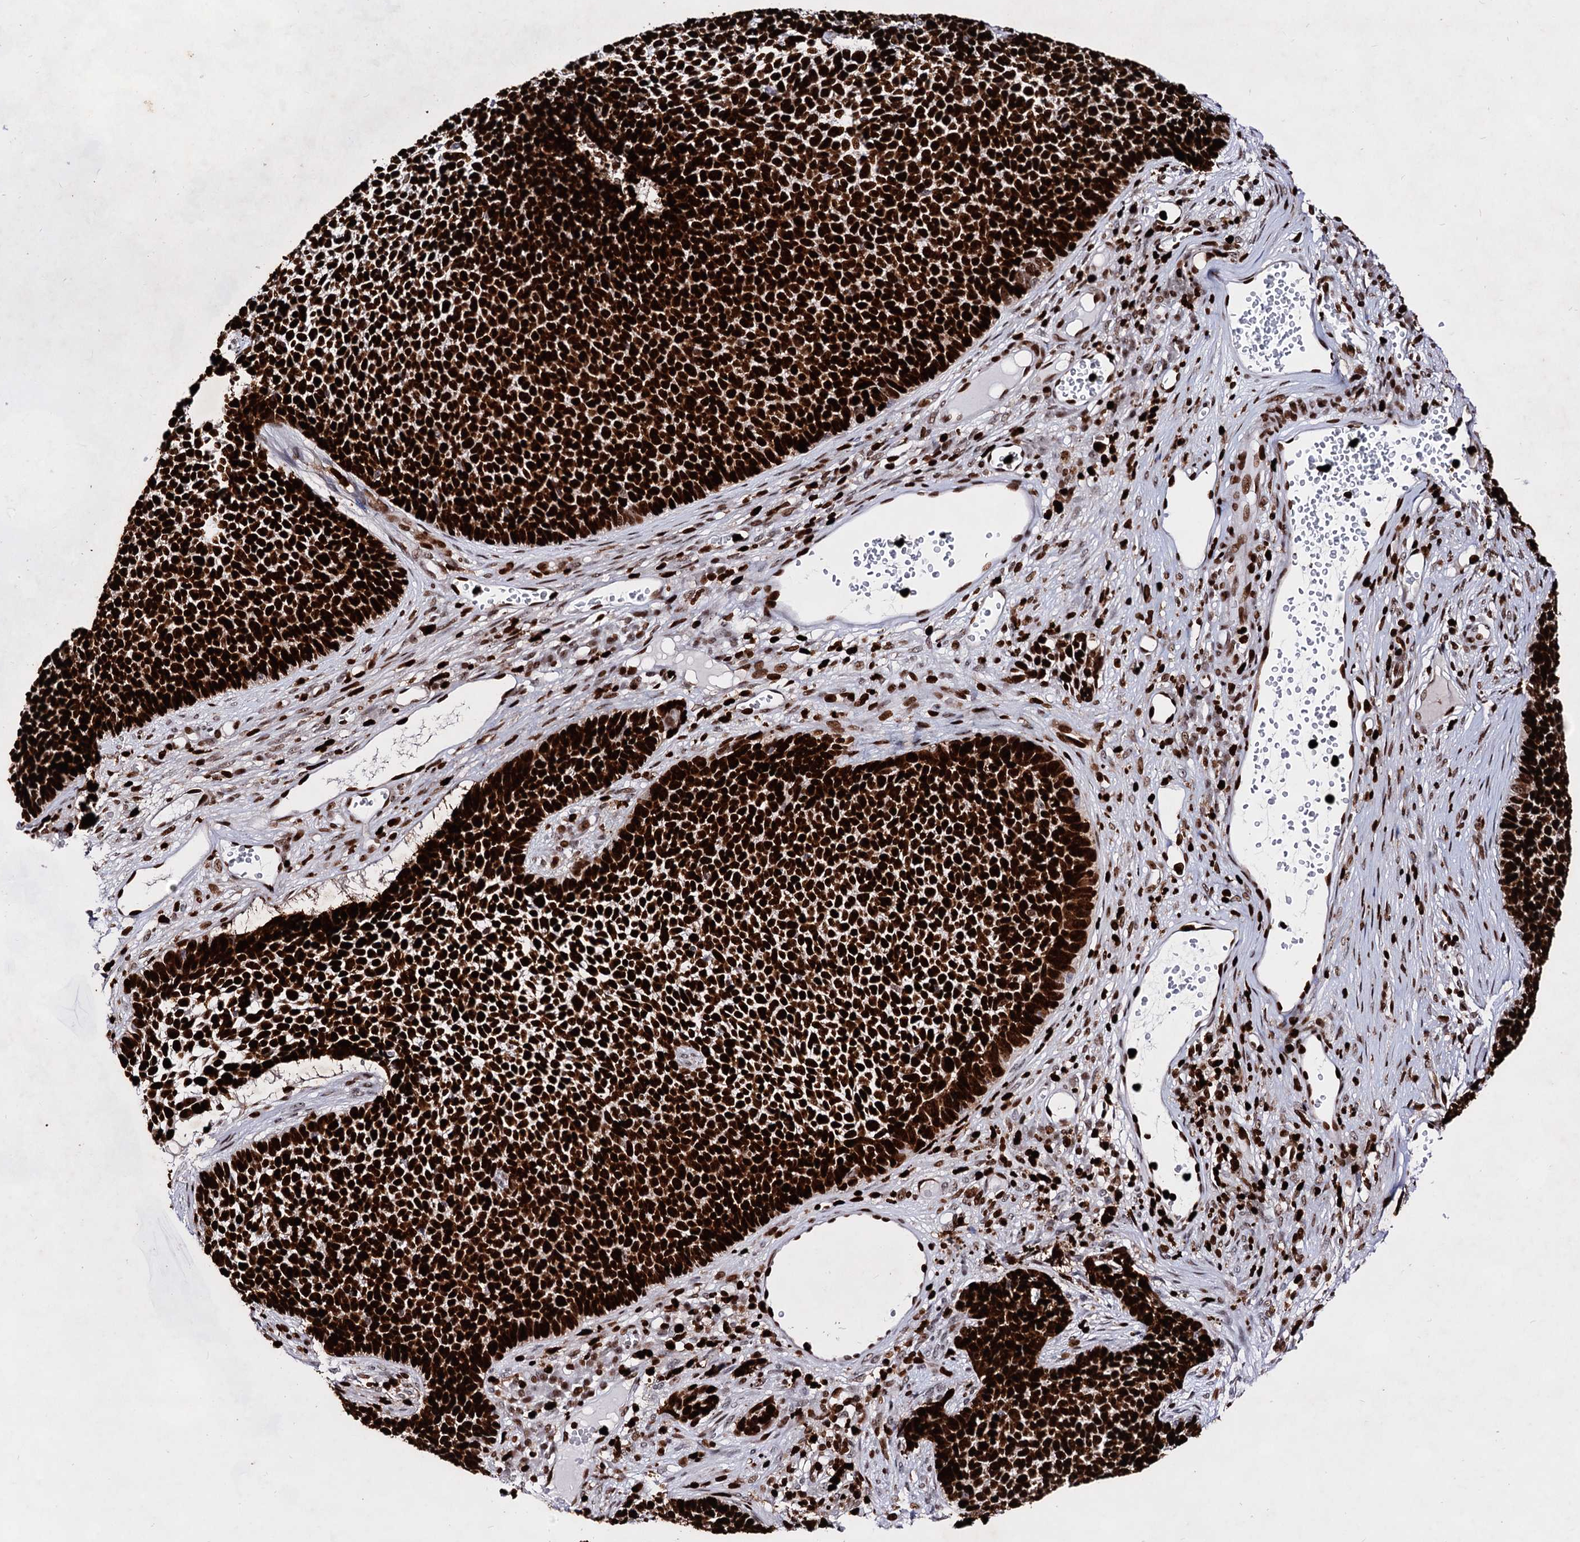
{"staining": {"intensity": "strong", "quantity": ">75%", "location": "nuclear"}, "tissue": "skin cancer", "cell_type": "Tumor cells", "image_type": "cancer", "snomed": [{"axis": "morphology", "description": "Basal cell carcinoma"}, {"axis": "topography", "description": "Skin"}], "caption": "This is a histology image of IHC staining of skin cancer, which shows strong positivity in the nuclear of tumor cells.", "gene": "HMGB2", "patient": {"sex": "female", "age": 84}}